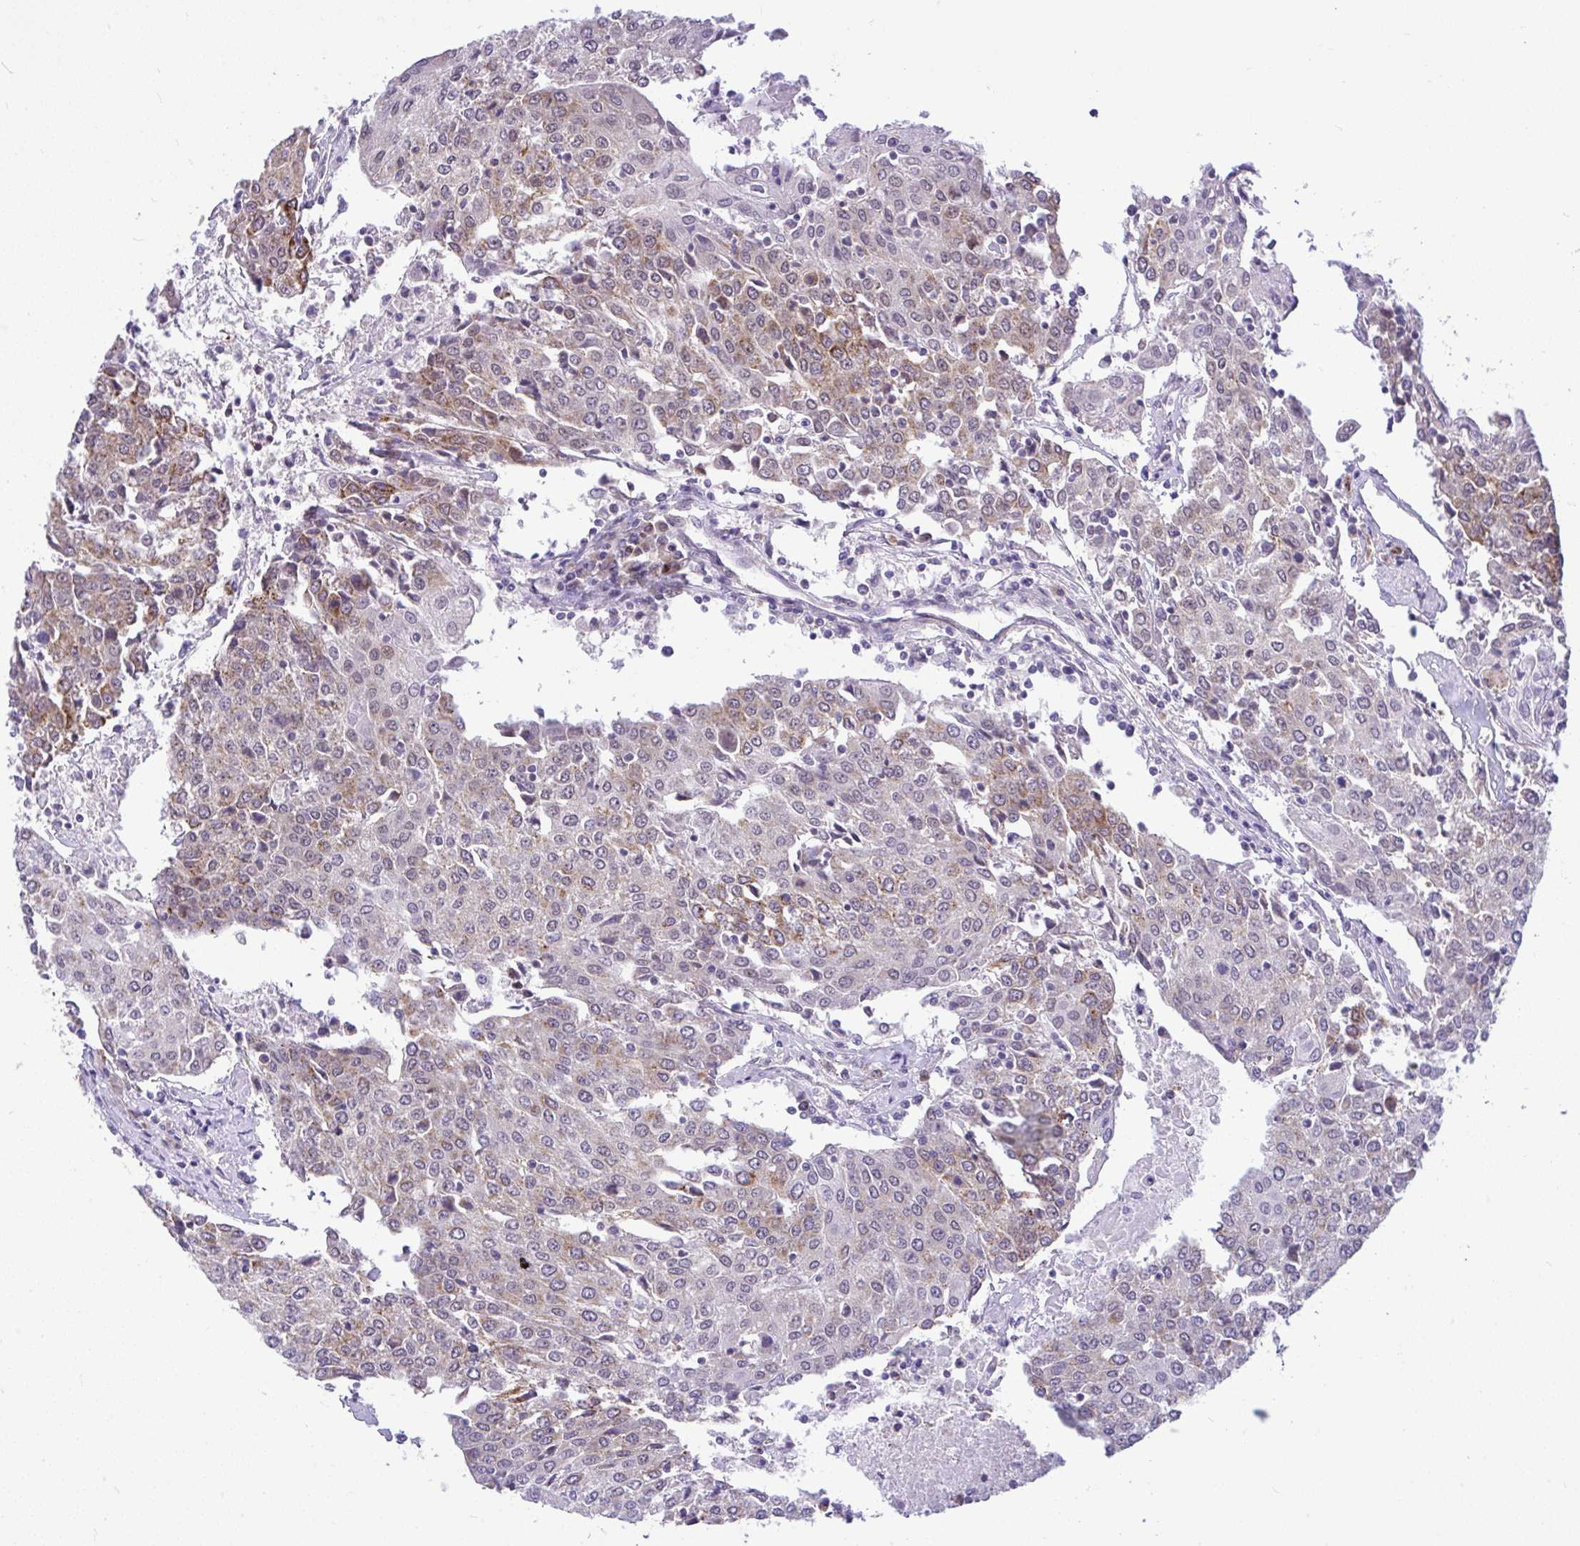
{"staining": {"intensity": "weak", "quantity": "25%-75%", "location": "cytoplasmic/membranous"}, "tissue": "urothelial cancer", "cell_type": "Tumor cells", "image_type": "cancer", "snomed": [{"axis": "morphology", "description": "Urothelial carcinoma, High grade"}, {"axis": "topography", "description": "Urinary bladder"}], "caption": "Immunohistochemical staining of human urothelial cancer demonstrates low levels of weak cytoplasmic/membranous expression in approximately 25%-75% of tumor cells.", "gene": "PYCR2", "patient": {"sex": "female", "age": 85}}